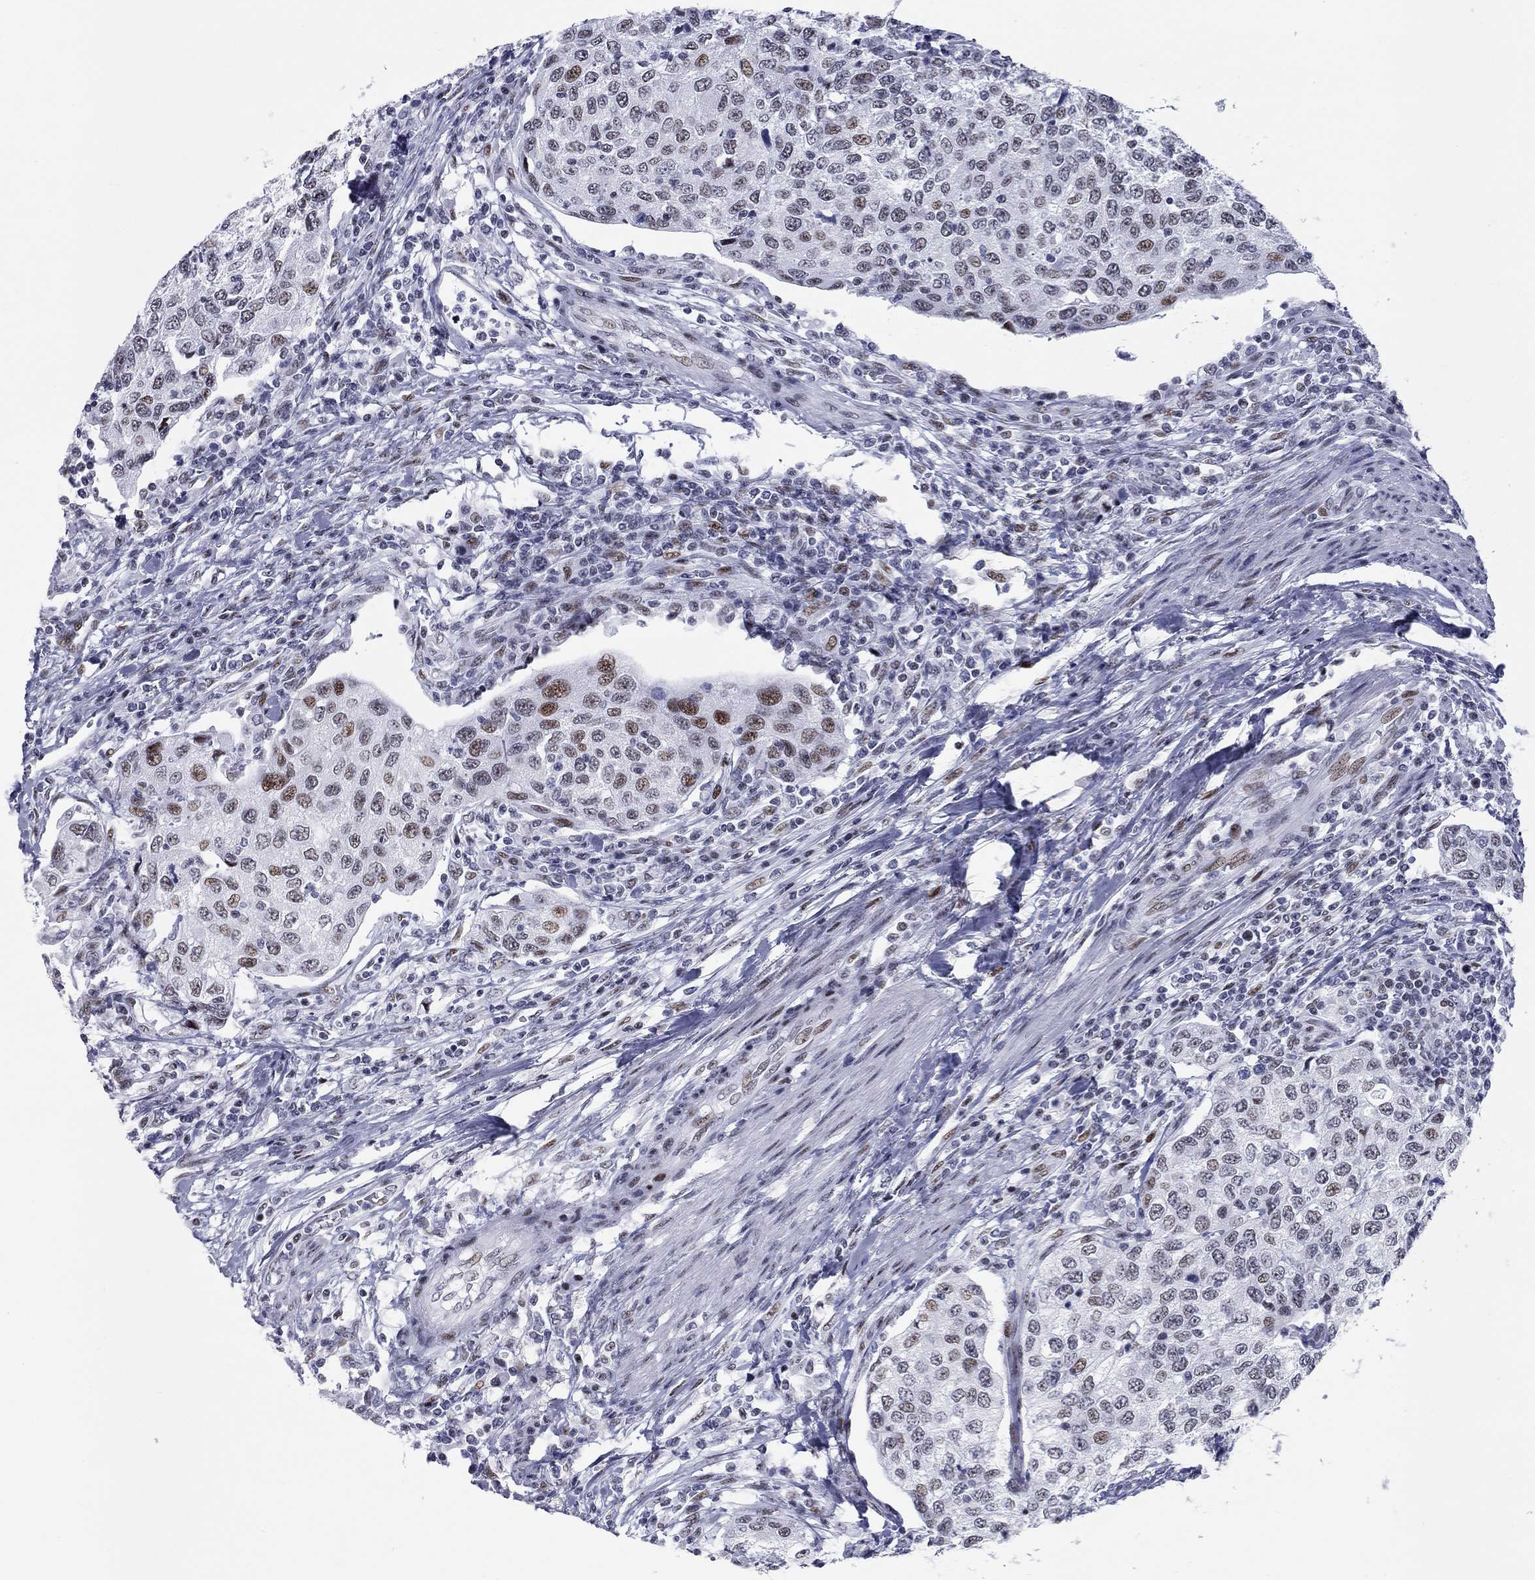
{"staining": {"intensity": "strong", "quantity": "<25%", "location": "nuclear"}, "tissue": "urothelial cancer", "cell_type": "Tumor cells", "image_type": "cancer", "snomed": [{"axis": "morphology", "description": "Urothelial carcinoma, High grade"}, {"axis": "topography", "description": "Urinary bladder"}], "caption": "Strong nuclear positivity for a protein is present in about <25% of tumor cells of urothelial cancer using immunohistochemistry.", "gene": "ASF1B", "patient": {"sex": "female", "age": 78}}